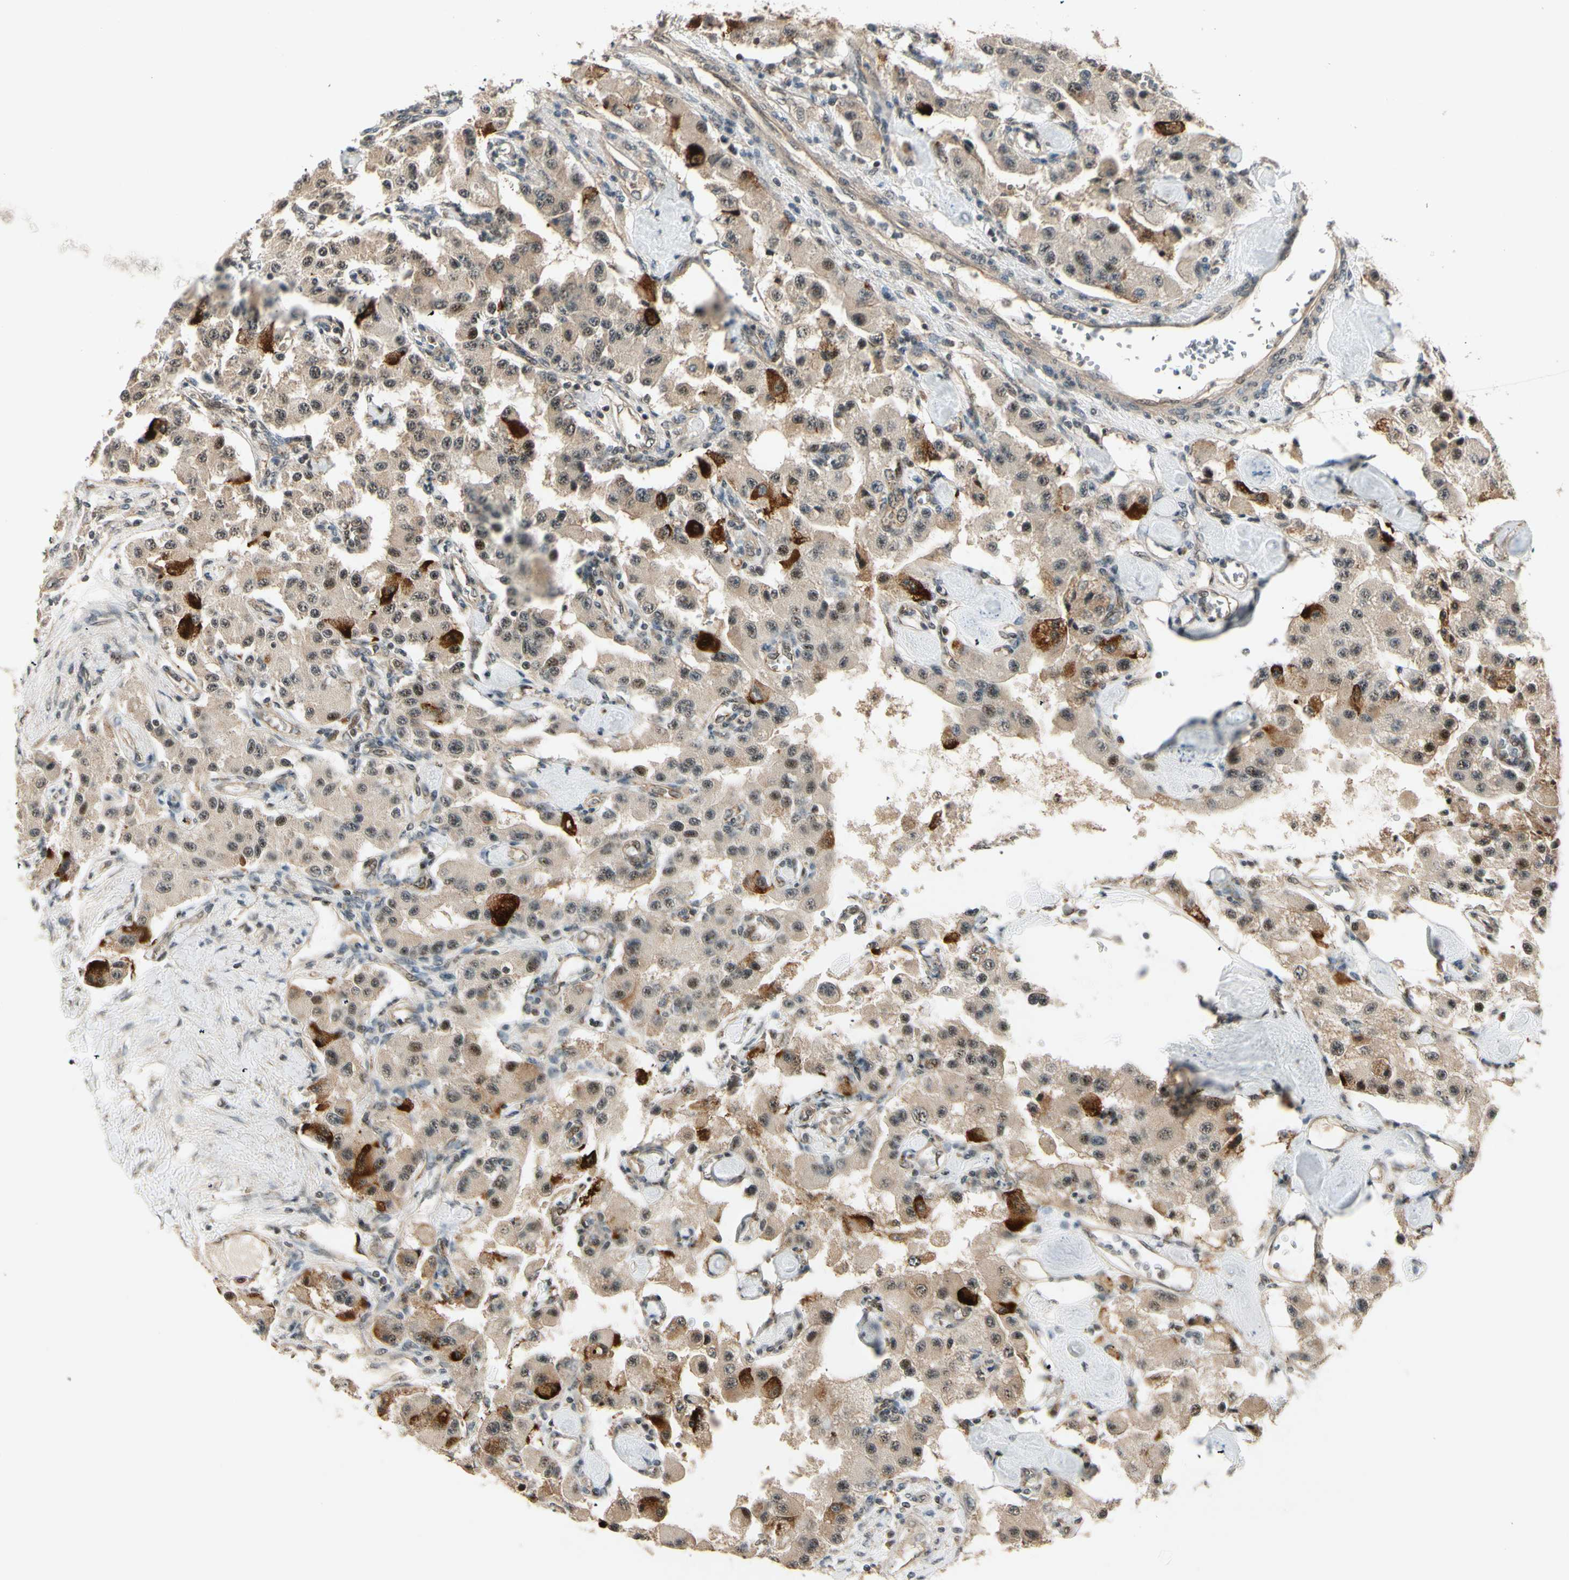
{"staining": {"intensity": "moderate", "quantity": "25%-75%", "location": "cytoplasmic/membranous,nuclear"}, "tissue": "carcinoid", "cell_type": "Tumor cells", "image_type": "cancer", "snomed": [{"axis": "morphology", "description": "Carcinoid, malignant, NOS"}, {"axis": "topography", "description": "Pancreas"}], "caption": "A brown stain labels moderate cytoplasmic/membranous and nuclear positivity of a protein in malignant carcinoid tumor cells.", "gene": "MCPH1", "patient": {"sex": "male", "age": 41}}